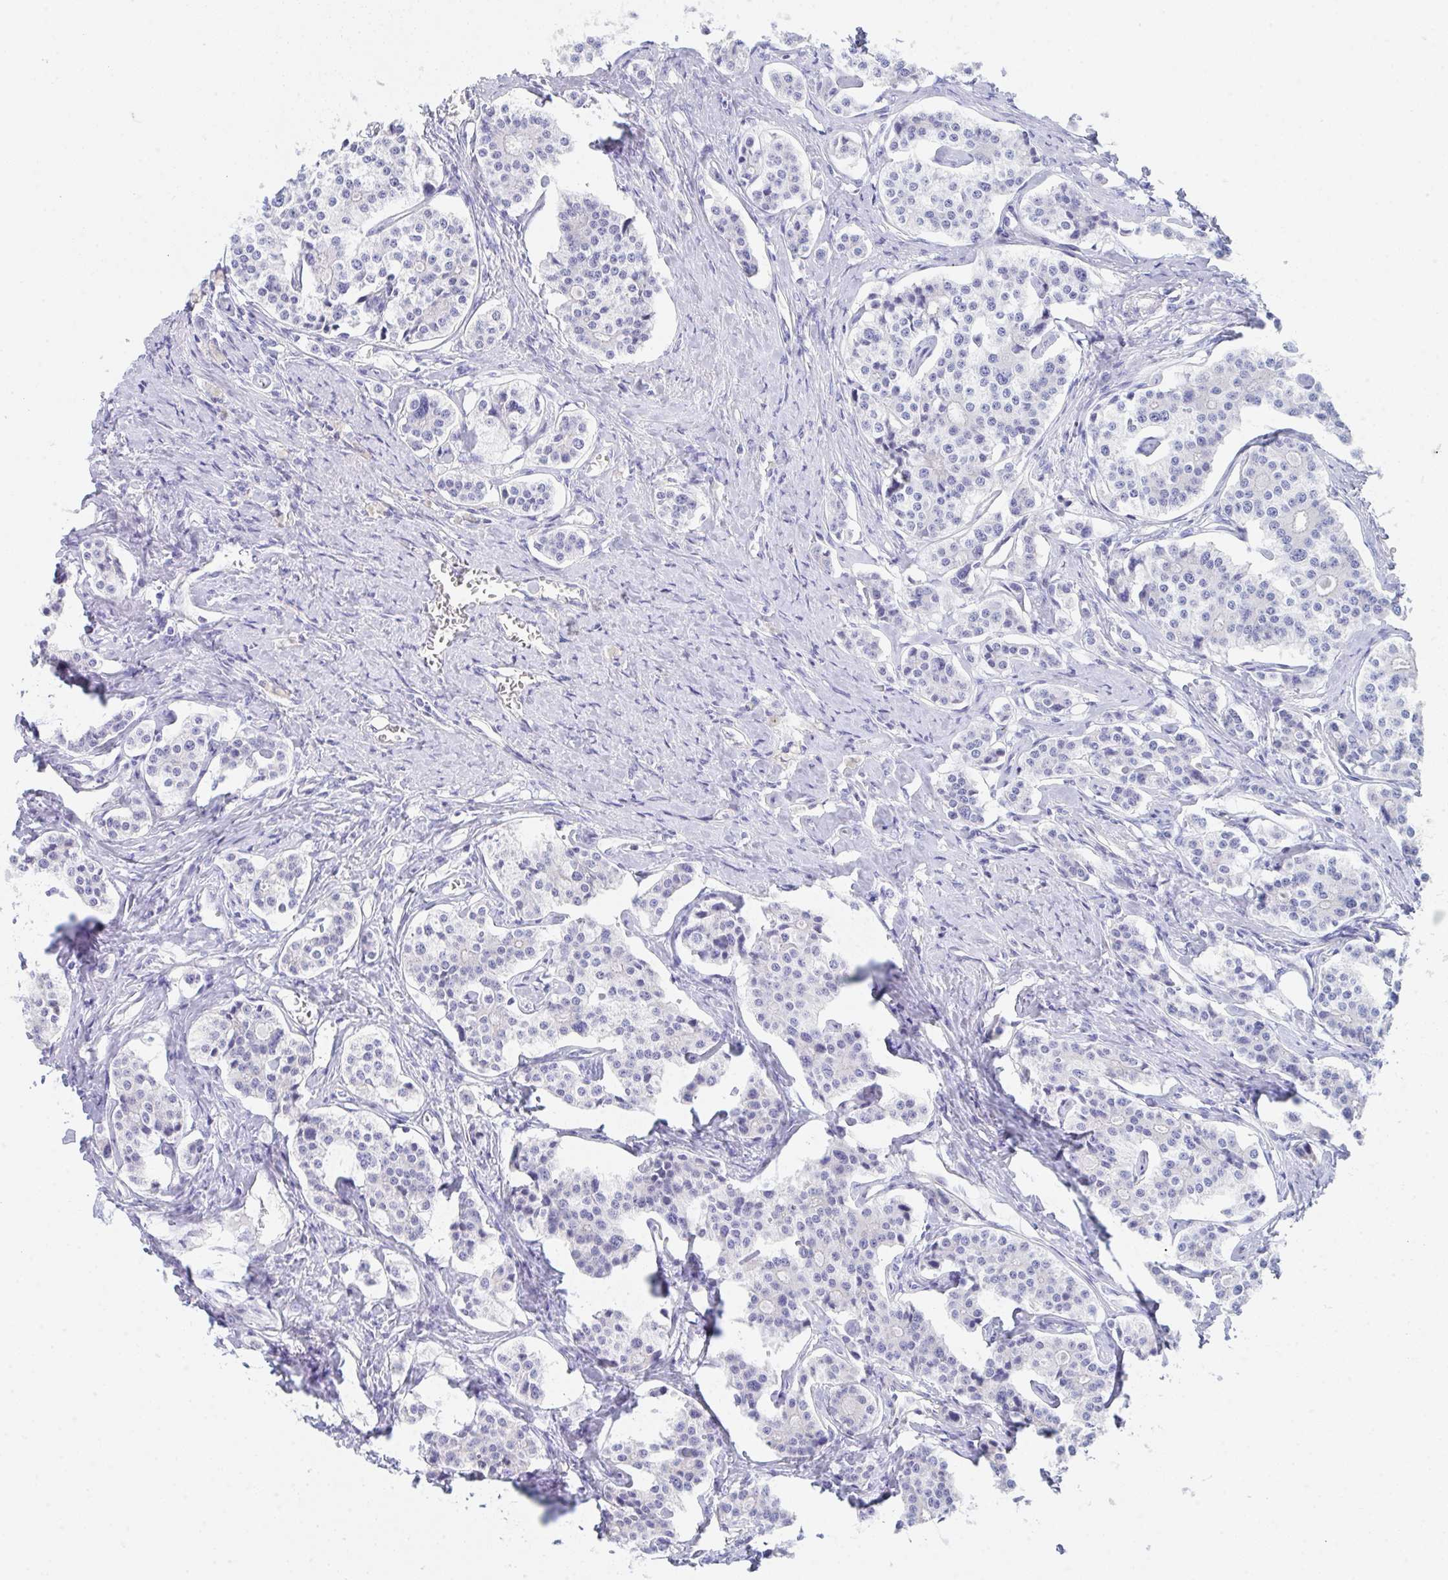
{"staining": {"intensity": "negative", "quantity": "none", "location": "none"}, "tissue": "carcinoid", "cell_type": "Tumor cells", "image_type": "cancer", "snomed": [{"axis": "morphology", "description": "Carcinoid, malignant, NOS"}, {"axis": "topography", "description": "Small intestine"}], "caption": "Immunohistochemistry of human carcinoid exhibits no positivity in tumor cells.", "gene": "CEP170B", "patient": {"sex": "male", "age": 63}}